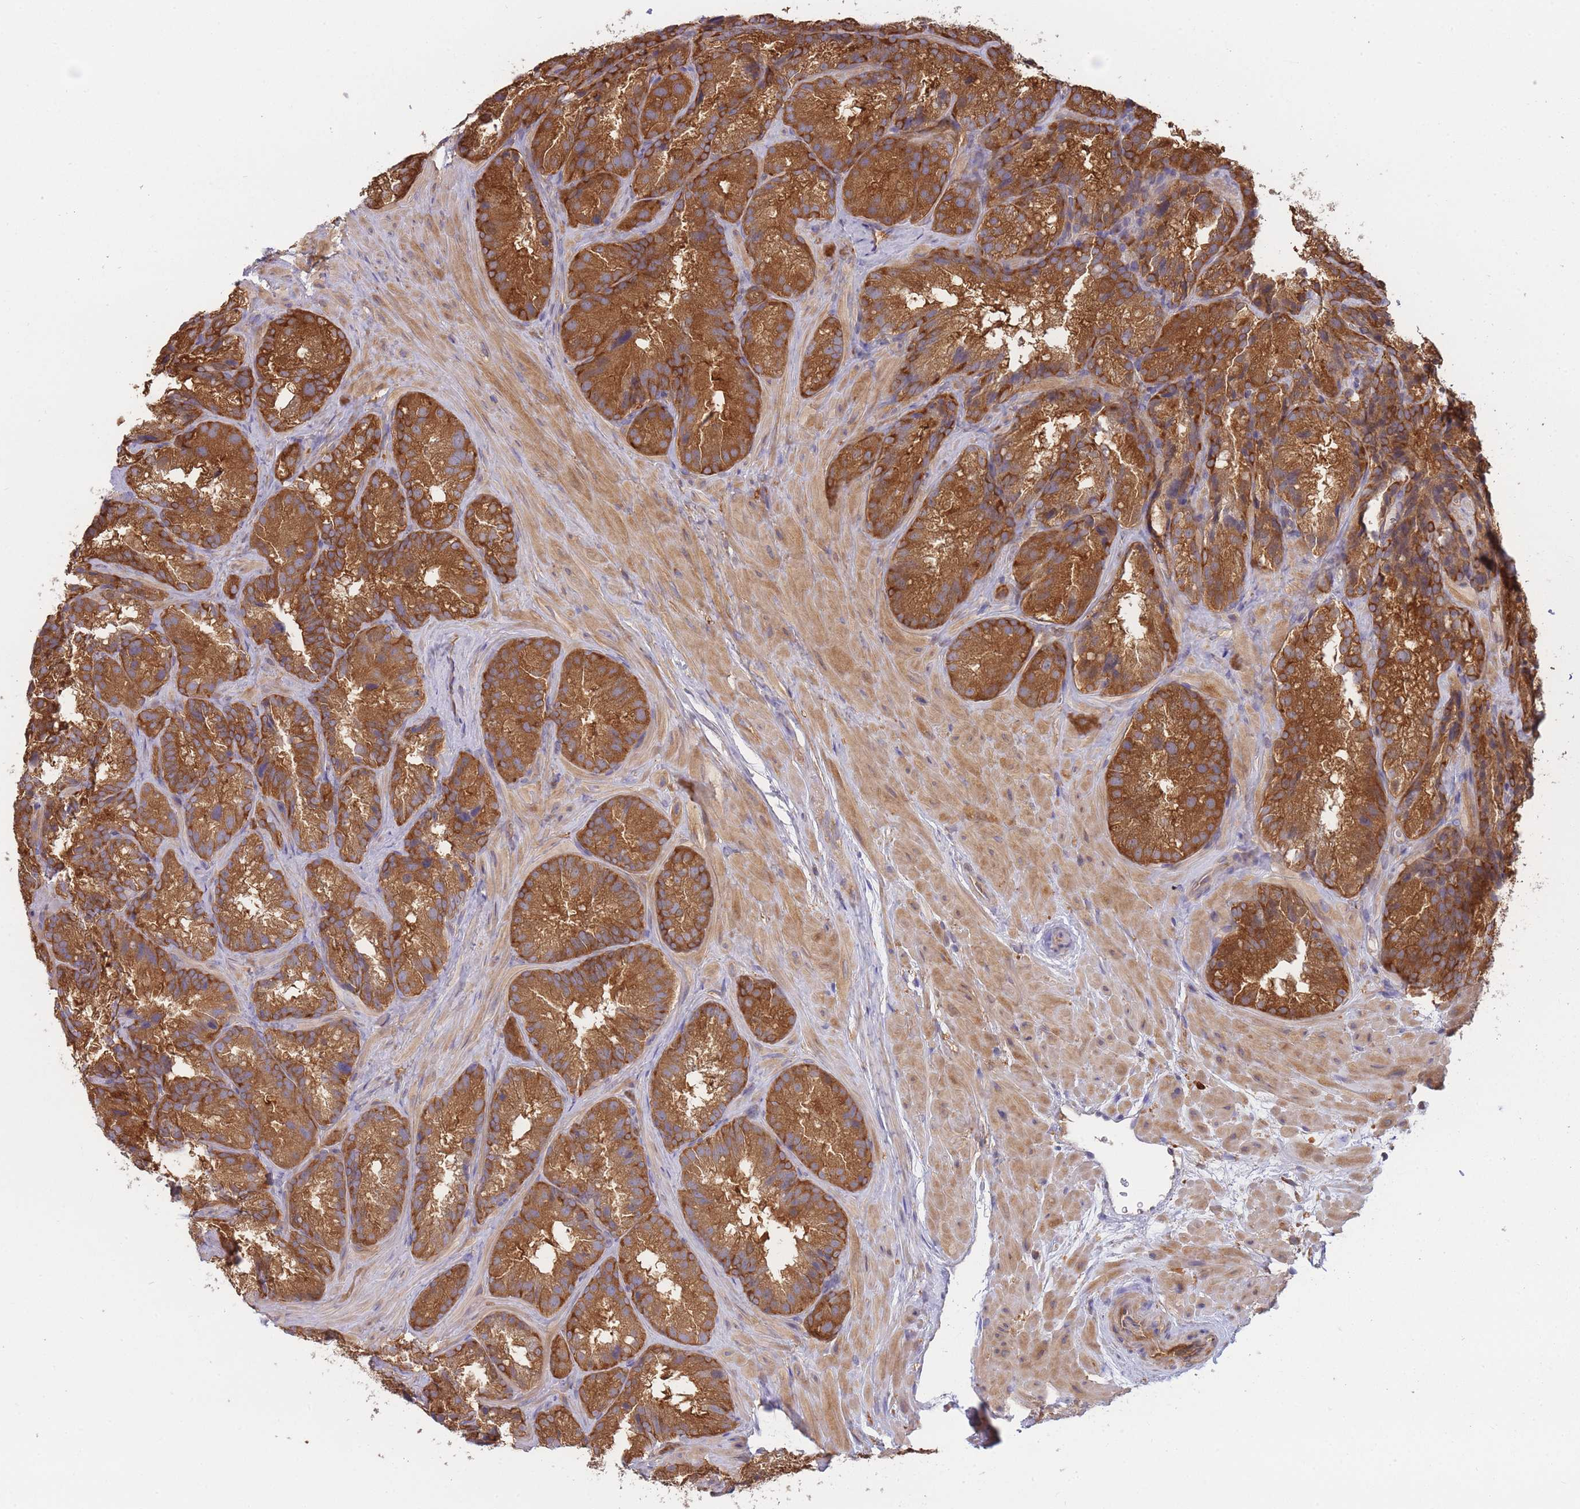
{"staining": {"intensity": "strong", "quantity": ">75%", "location": "cytoplasmic/membranous"}, "tissue": "seminal vesicle", "cell_type": "Glandular cells", "image_type": "normal", "snomed": [{"axis": "morphology", "description": "Normal tissue, NOS"}, {"axis": "topography", "description": "Seminal veicle"}], "caption": "IHC (DAB) staining of benign seminal vesicle displays strong cytoplasmic/membranous protein staining in about >75% of glandular cells. The staining was performed using DAB, with brown indicating positive protein expression. Nuclei are stained blue with hematoxylin.", "gene": "SLC4A9", "patient": {"sex": "male", "age": 58}}